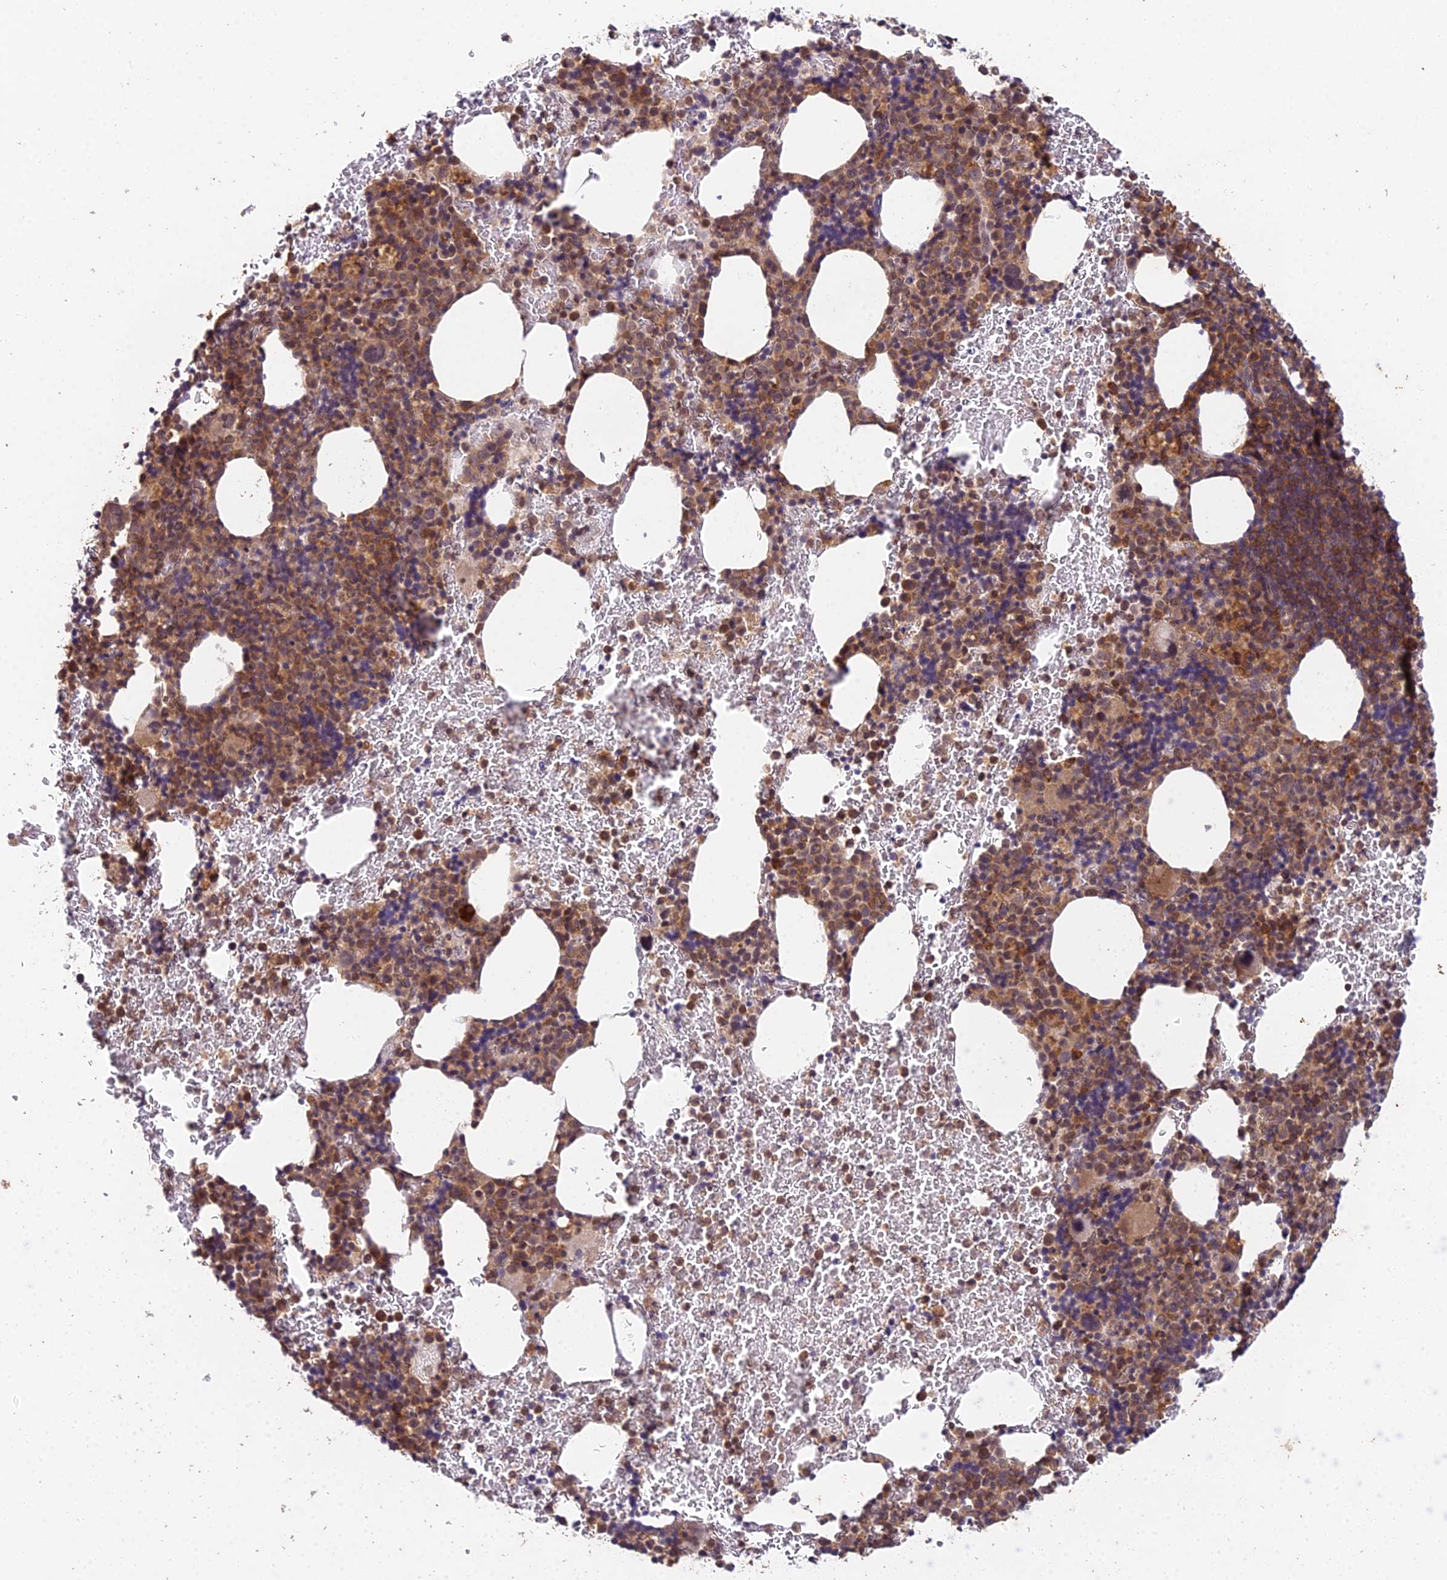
{"staining": {"intensity": "moderate", "quantity": ">75%", "location": "cytoplasmic/membranous,nuclear"}, "tissue": "bone marrow", "cell_type": "Hematopoietic cells", "image_type": "normal", "snomed": [{"axis": "morphology", "description": "Normal tissue, NOS"}, {"axis": "morphology", "description": "Inflammation, NOS"}, {"axis": "topography", "description": "Bone marrow"}], "caption": "Bone marrow was stained to show a protein in brown. There is medium levels of moderate cytoplasmic/membranous,nuclear staining in approximately >75% of hematopoietic cells. Nuclei are stained in blue.", "gene": "TPRX1", "patient": {"sex": "male", "age": 72}}